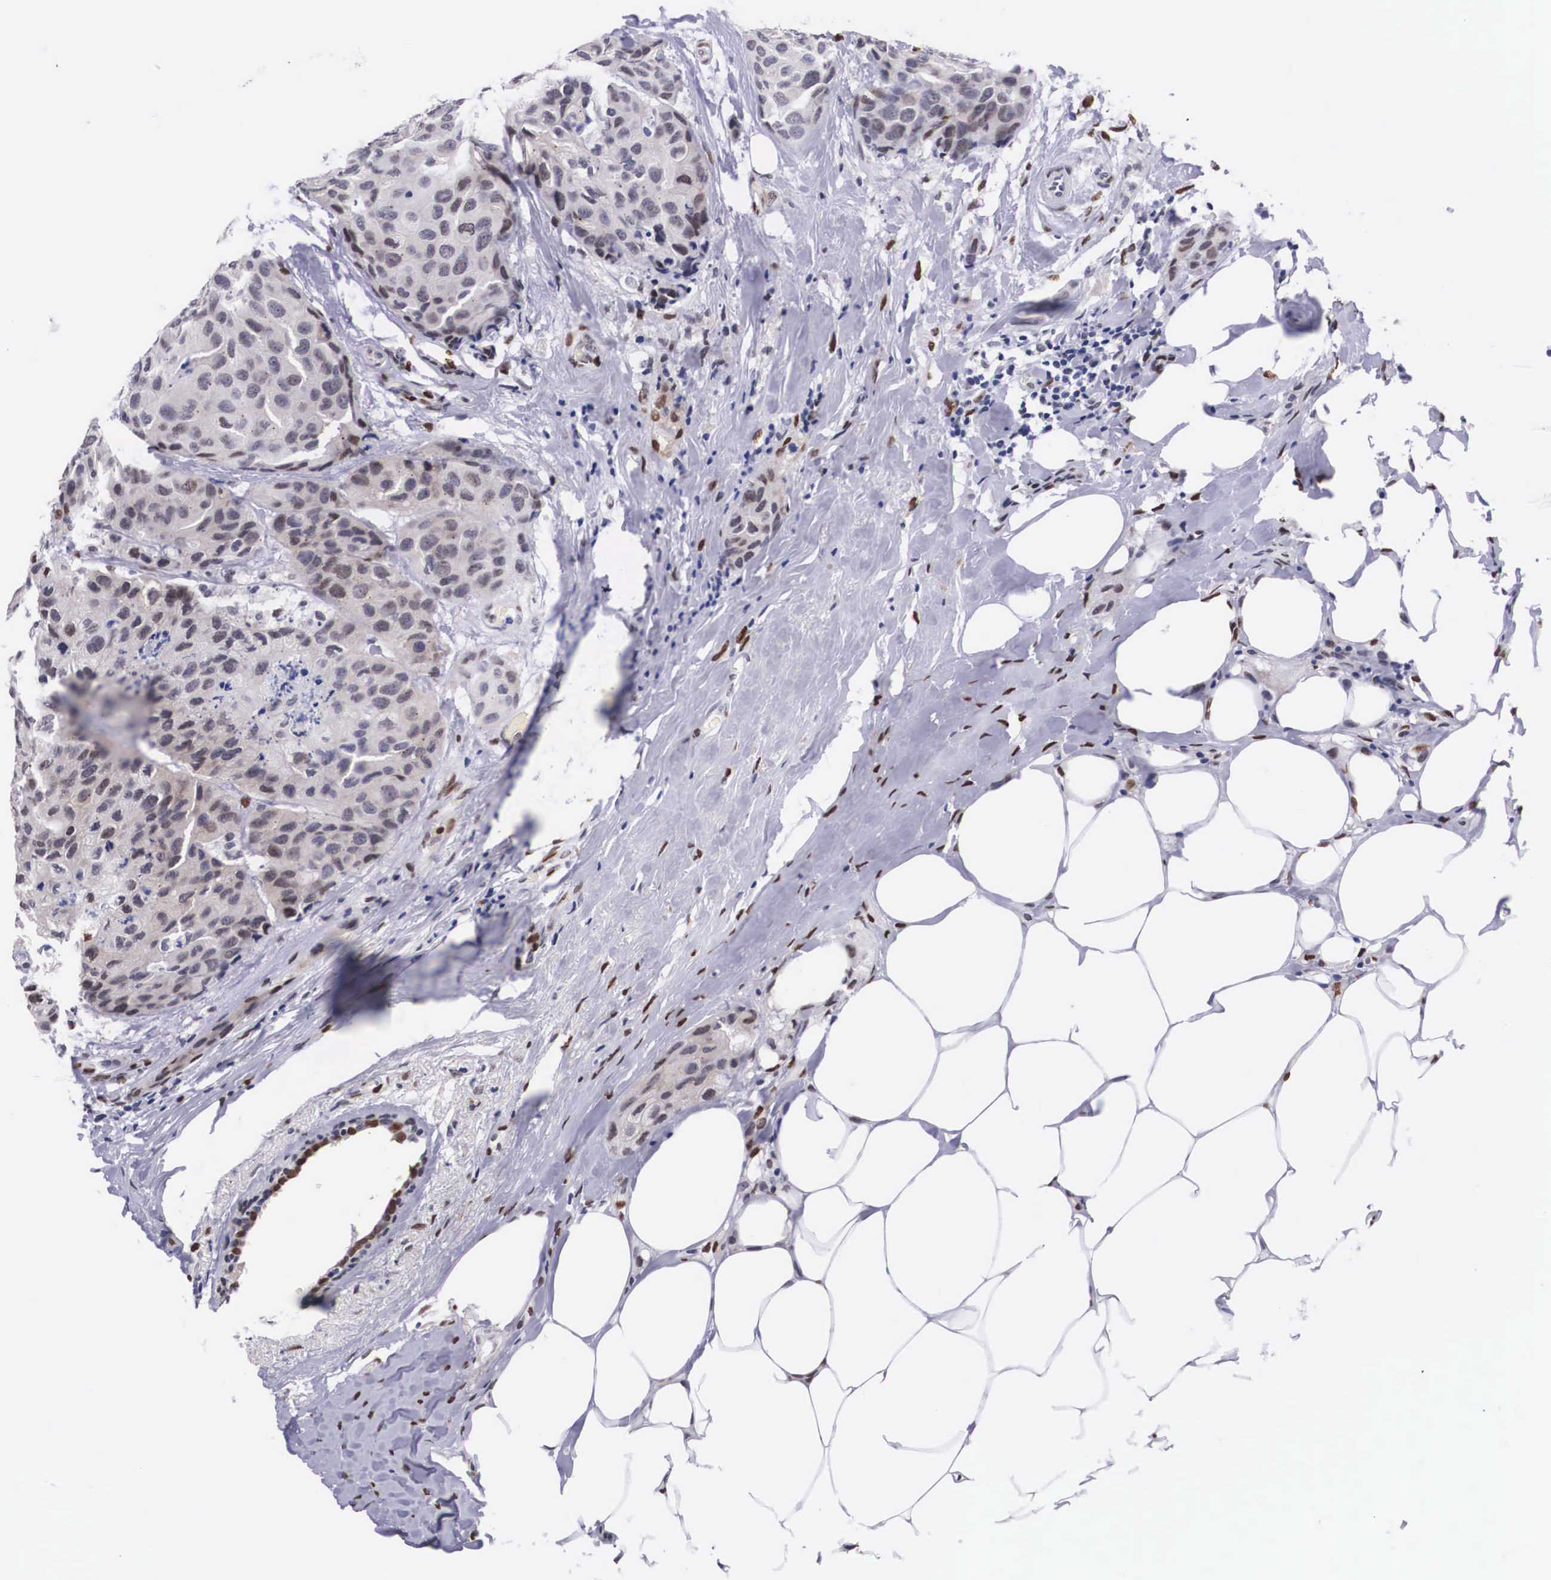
{"staining": {"intensity": "weak", "quantity": "25%-75%", "location": "nuclear"}, "tissue": "breast cancer", "cell_type": "Tumor cells", "image_type": "cancer", "snomed": [{"axis": "morphology", "description": "Duct carcinoma"}, {"axis": "topography", "description": "Breast"}], "caption": "Human breast cancer stained with a brown dye shows weak nuclear positive expression in about 25%-75% of tumor cells.", "gene": "KHDRBS3", "patient": {"sex": "female", "age": 68}}